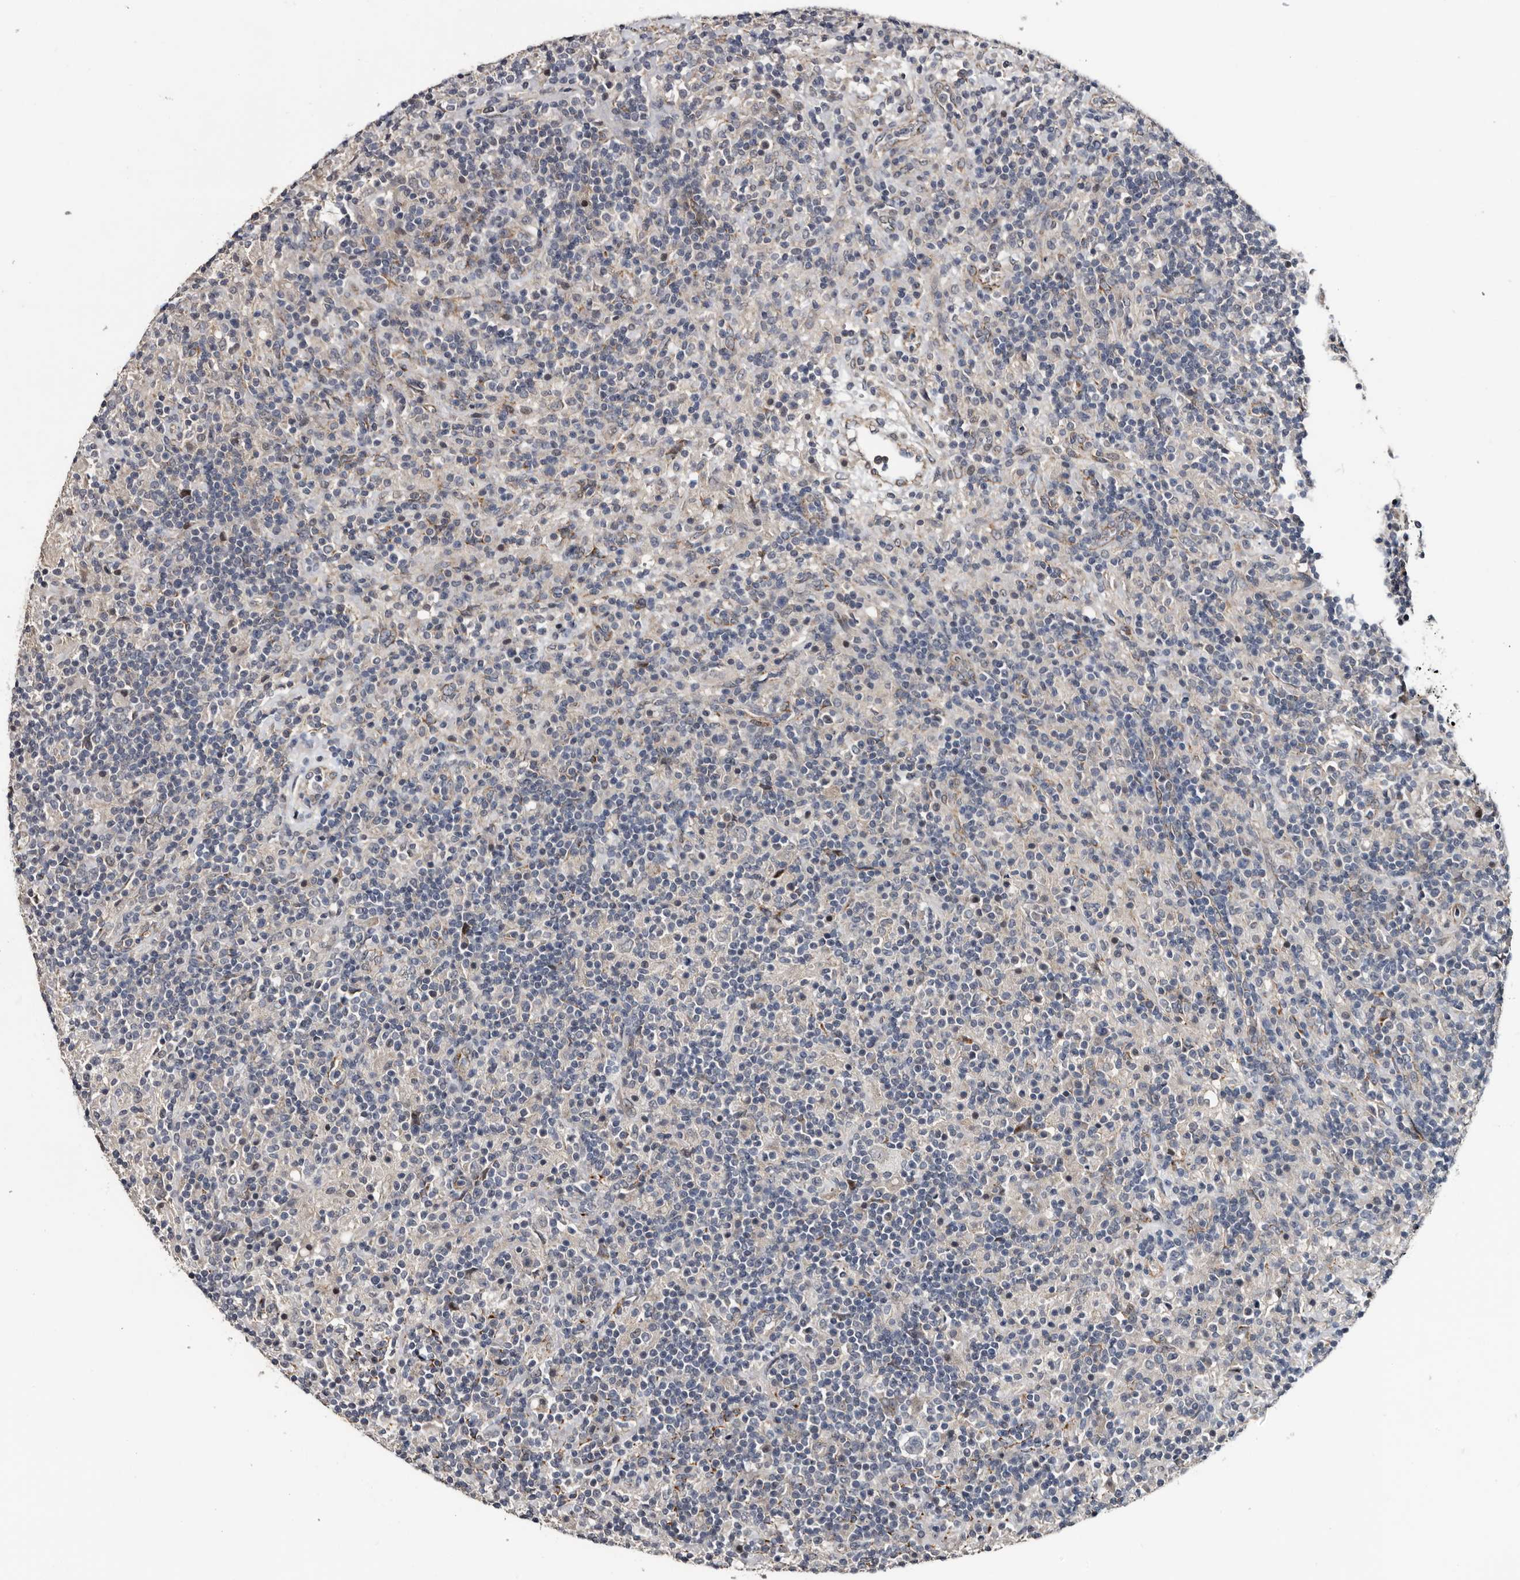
{"staining": {"intensity": "negative", "quantity": "none", "location": "none"}, "tissue": "lymphoma", "cell_type": "Tumor cells", "image_type": "cancer", "snomed": [{"axis": "morphology", "description": "Hodgkin's disease, NOS"}, {"axis": "topography", "description": "Lymph node"}], "caption": "This is a histopathology image of immunohistochemistry (IHC) staining of Hodgkin's disease, which shows no positivity in tumor cells.", "gene": "ARMCX2", "patient": {"sex": "male", "age": 70}}